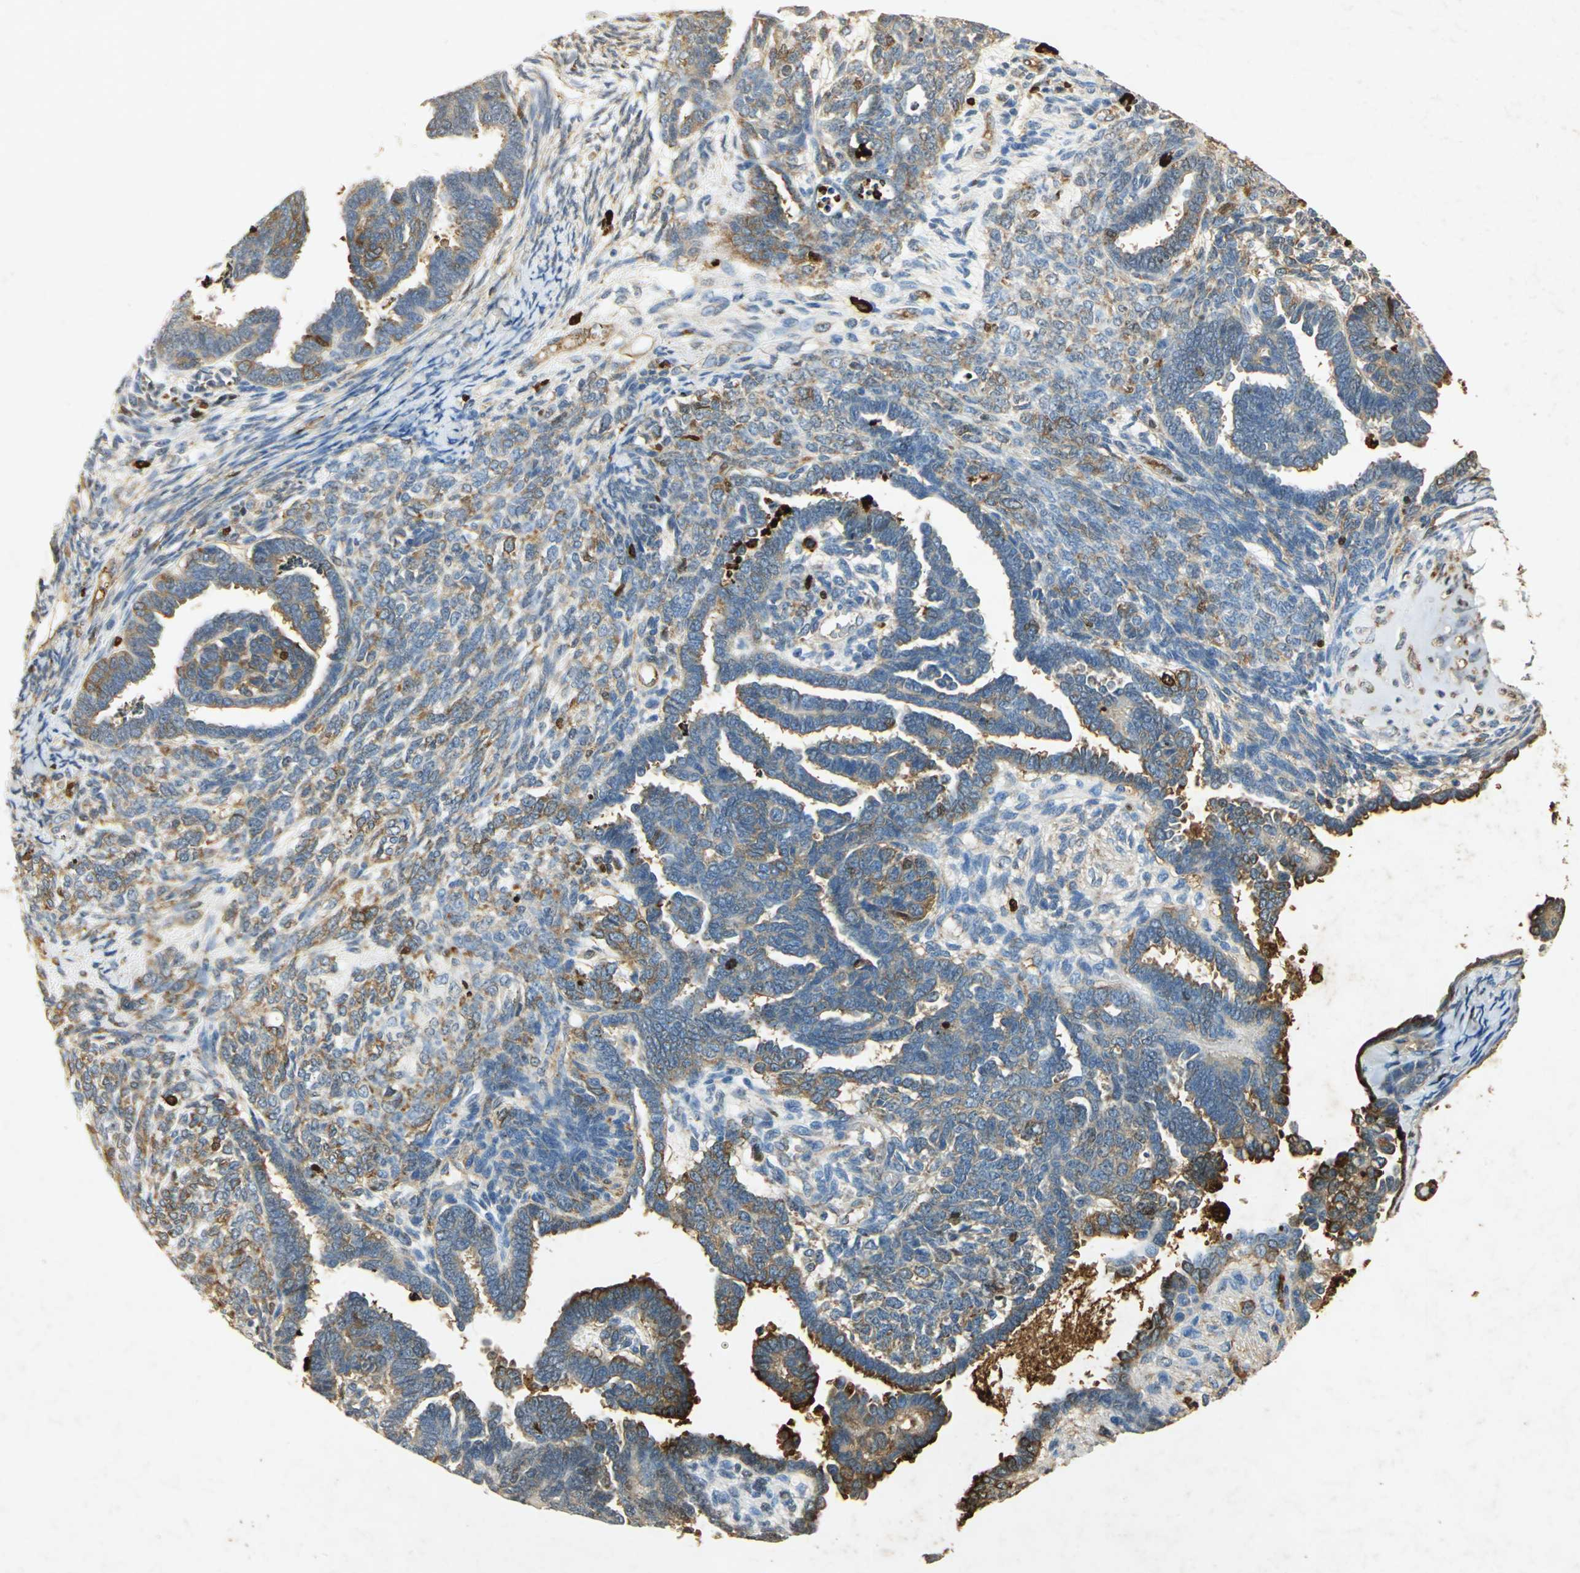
{"staining": {"intensity": "strong", "quantity": "<25%", "location": "cytoplasmic/membranous"}, "tissue": "endometrial cancer", "cell_type": "Tumor cells", "image_type": "cancer", "snomed": [{"axis": "morphology", "description": "Neoplasm, malignant, NOS"}, {"axis": "topography", "description": "Endometrium"}], "caption": "Strong cytoplasmic/membranous positivity for a protein is identified in approximately <25% of tumor cells of endometrial cancer using IHC.", "gene": "ANXA4", "patient": {"sex": "female", "age": 74}}